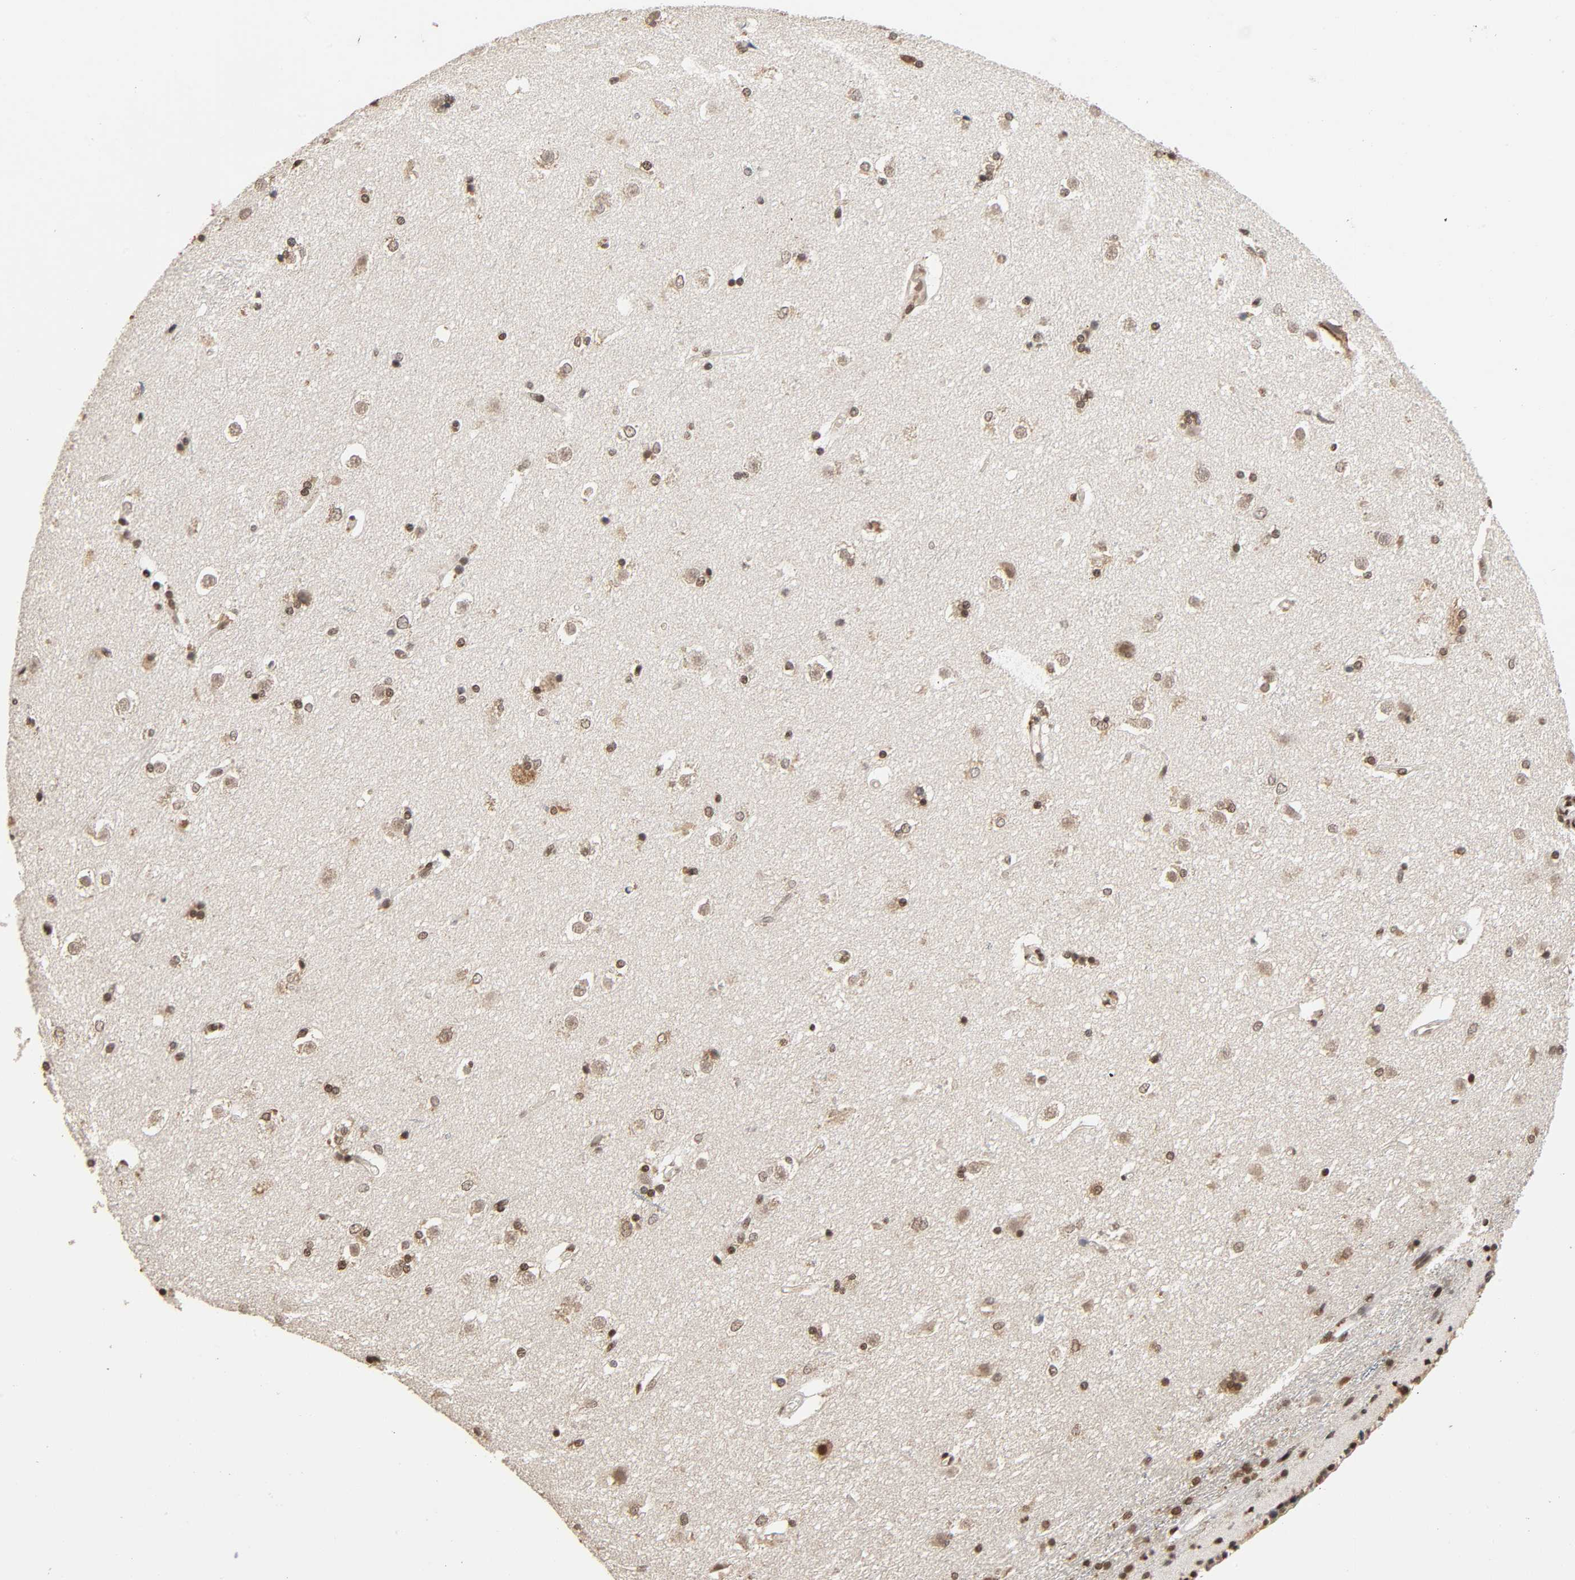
{"staining": {"intensity": "moderate", "quantity": ">75%", "location": "nuclear"}, "tissue": "caudate", "cell_type": "Glial cells", "image_type": "normal", "snomed": [{"axis": "morphology", "description": "Normal tissue, NOS"}, {"axis": "topography", "description": "Lateral ventricle wall"}], "caption": "Protein staining of benign caudate exhibits moderate nuclear expression in about >75% of glial cells. Ihc stains the protein of interest in brown and the nuclei are stained blue.", "gene": "ZNF384", "patient": {"sex": "female", "age": 19}}